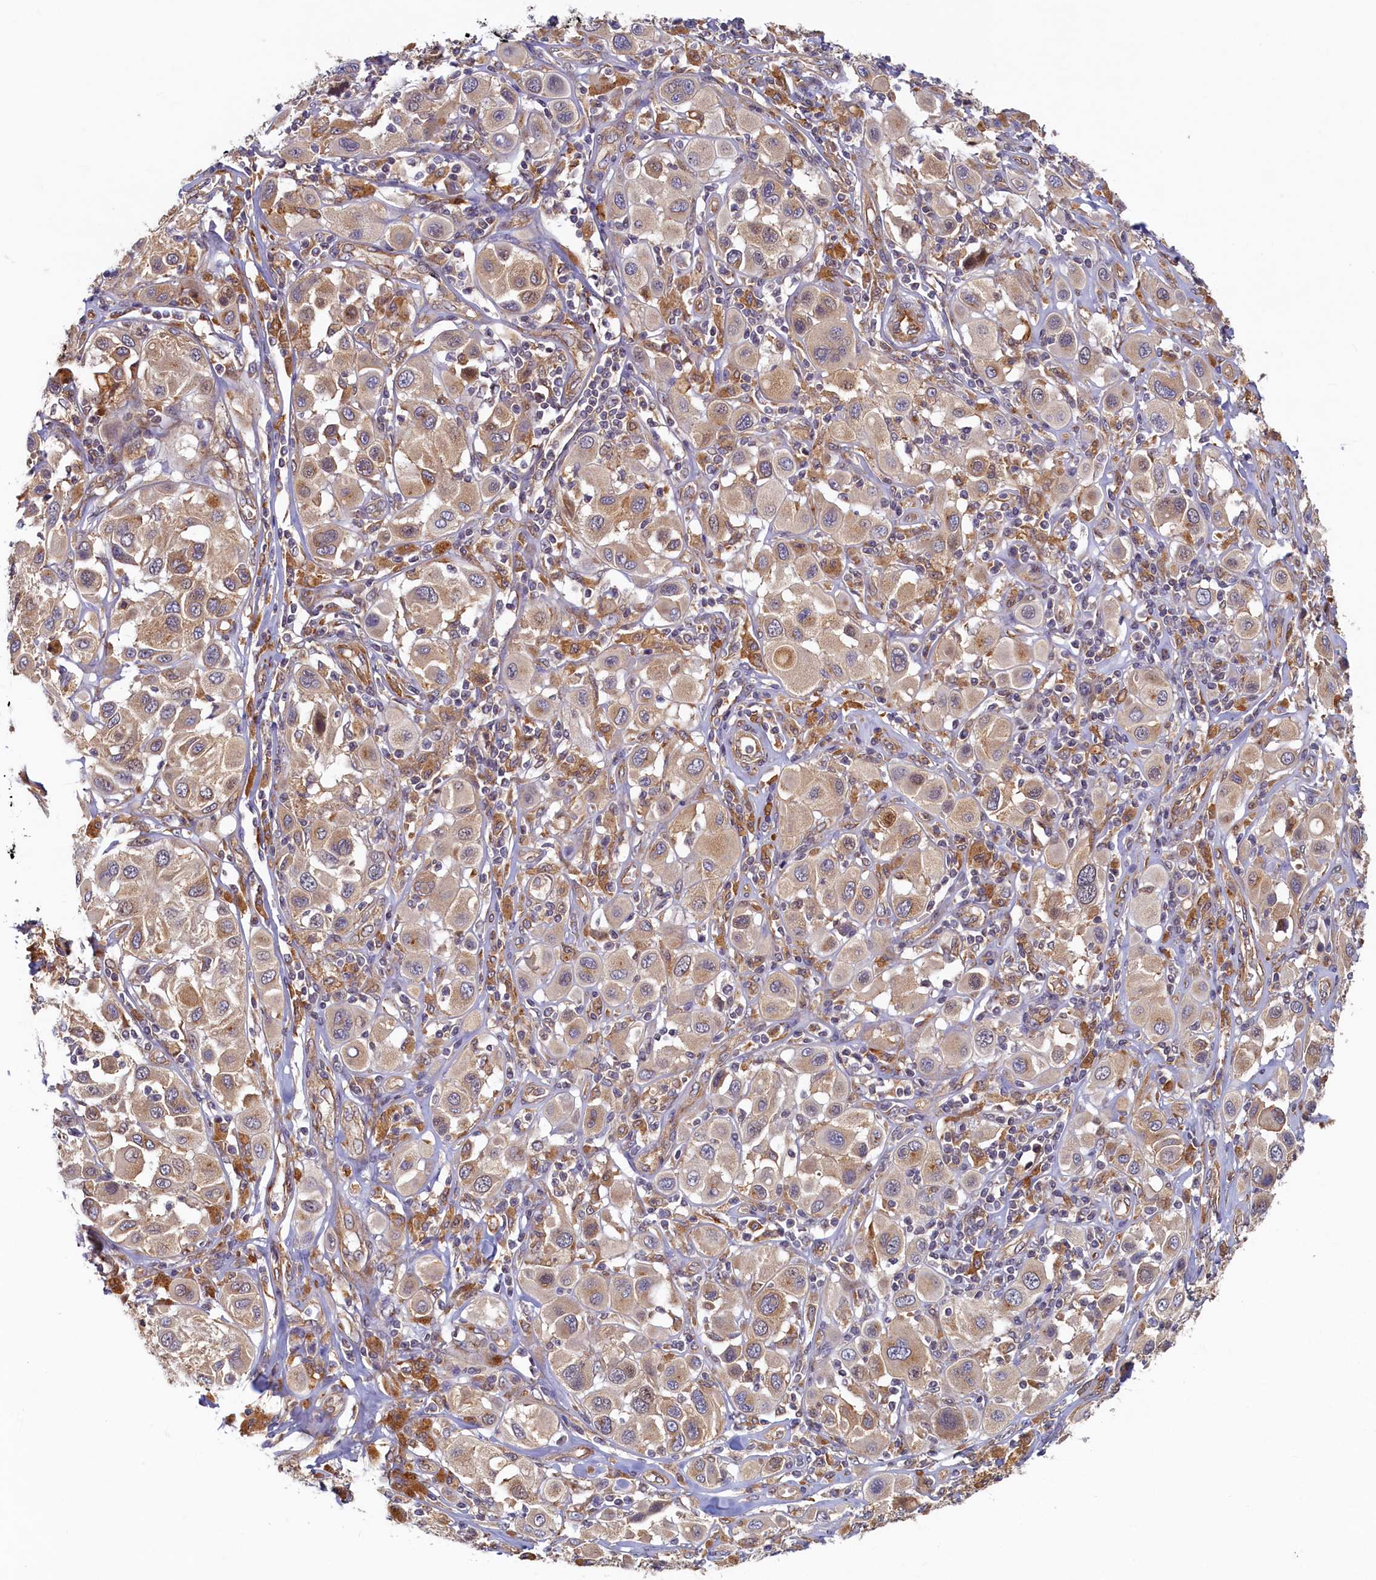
{"staining": {"intensity": "moderate", "quantity": "<25%", "location": "cytoplasmic/membranous"}, "tissue": "melanoma", "cell_type": "Tumor cells", "image_type": "cancer", "snomed": [{"axis": "morphology", "description": "Malignant melanoma, Metastatic site"}, {"axis": "topography", "description": "Skin"}], "caption": "Immunohistochemistry histopathology image of human malignant melanoma (metastatic site) stained for a protein (brown), which demonstrates low levels of moderate cytoplasmic/membranous staining in approximately <25% of tumor cells.", "gene": "STX12", "patient": {"sex": "male", "age": 41}}